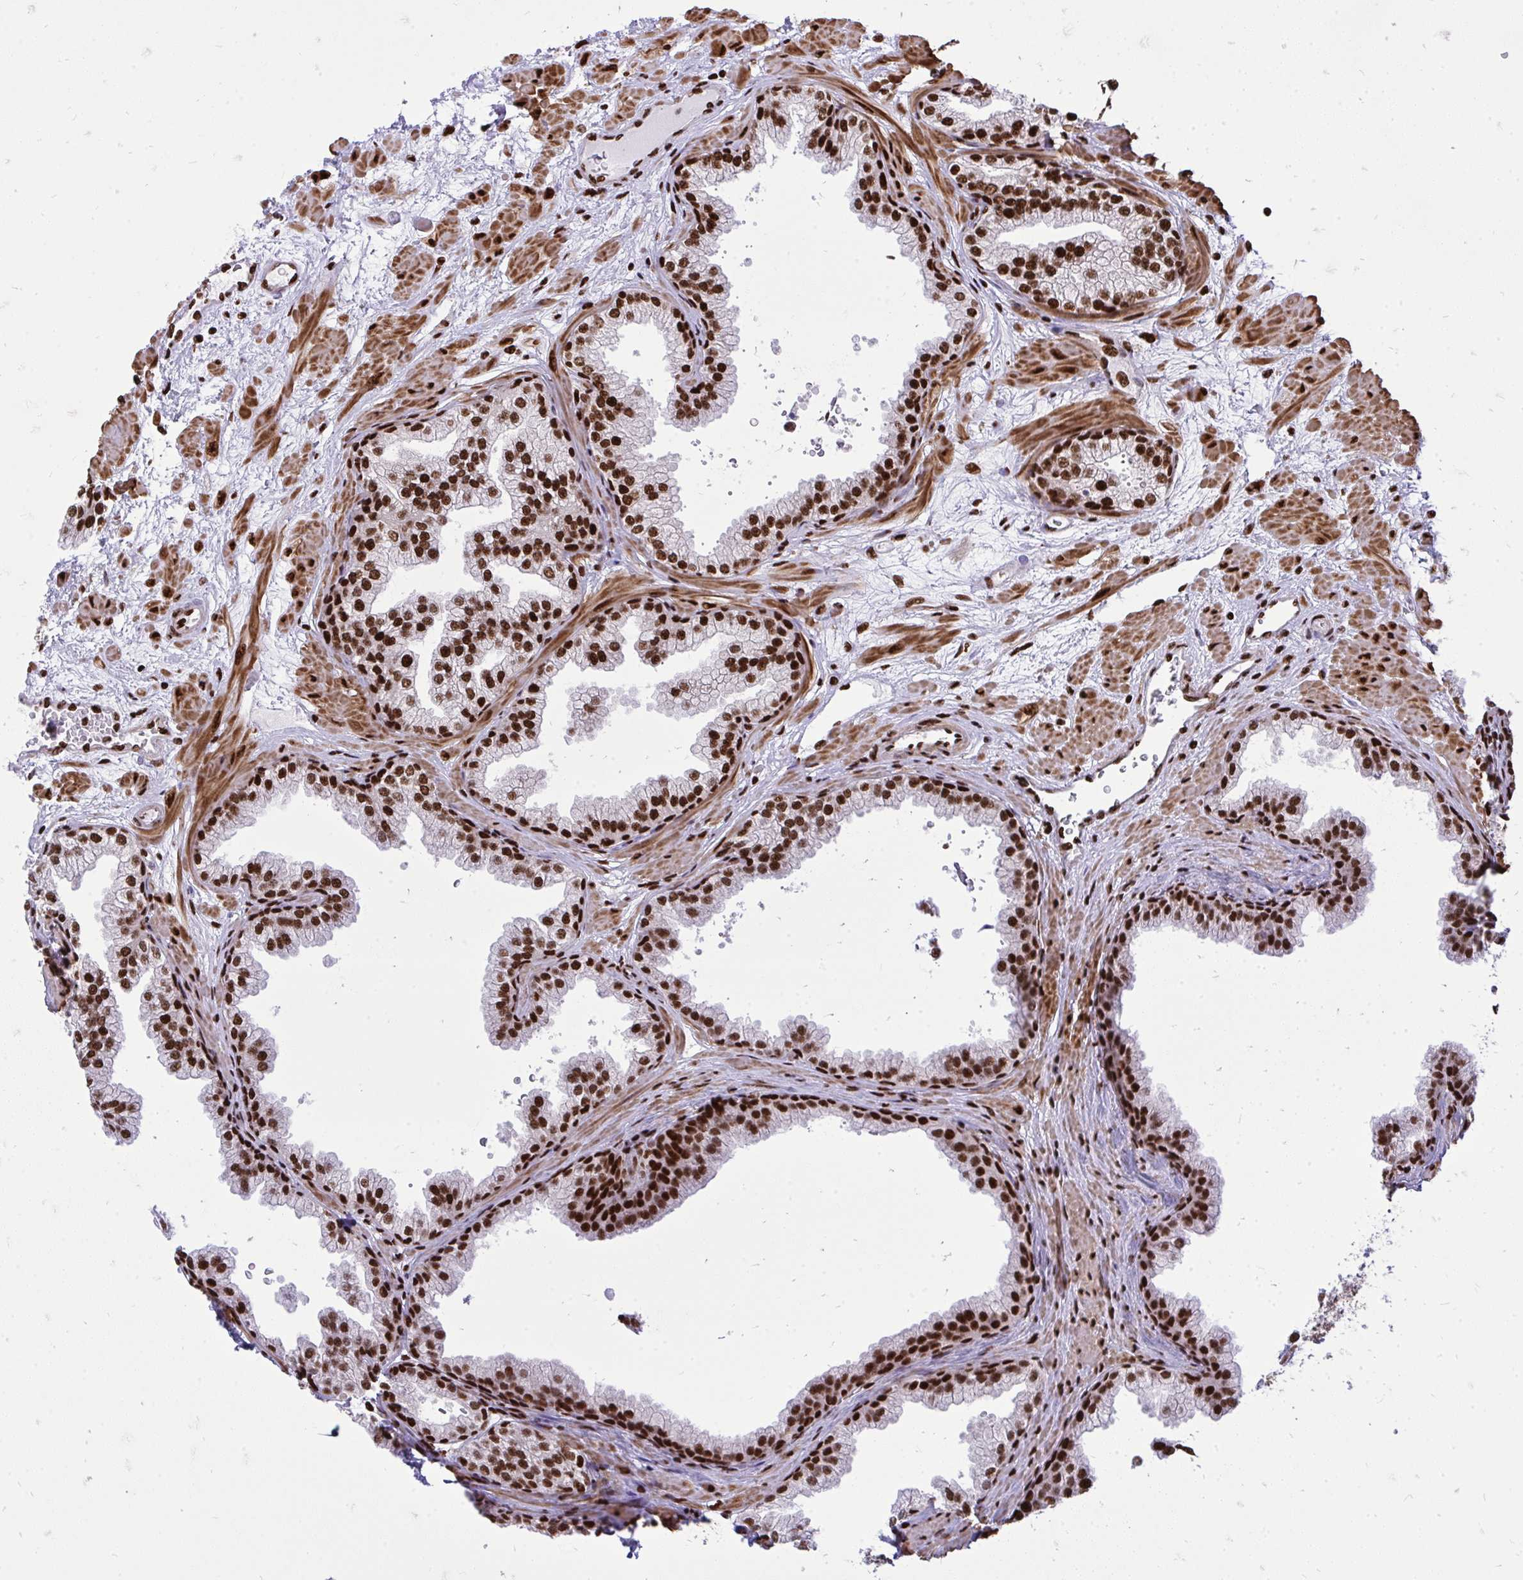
{"staining": {"intensity": "strong", "quantity": ">75%", "location": "nuclear"}, "tissue": "prostate", "cell_type": "Glandular cells", "image_type": "normal", "snomed": [{"axis": "morphology", "description": "Normal tissue, NOS"}, {"axis": "topography", "description": "Prostate"}], "caption": "A brown stain labels strong nuclear expression of a protein in glandular cells of benign human prostate.", "gene": "TBL1Y", "patient": {"sex": "male", "age": 37}}